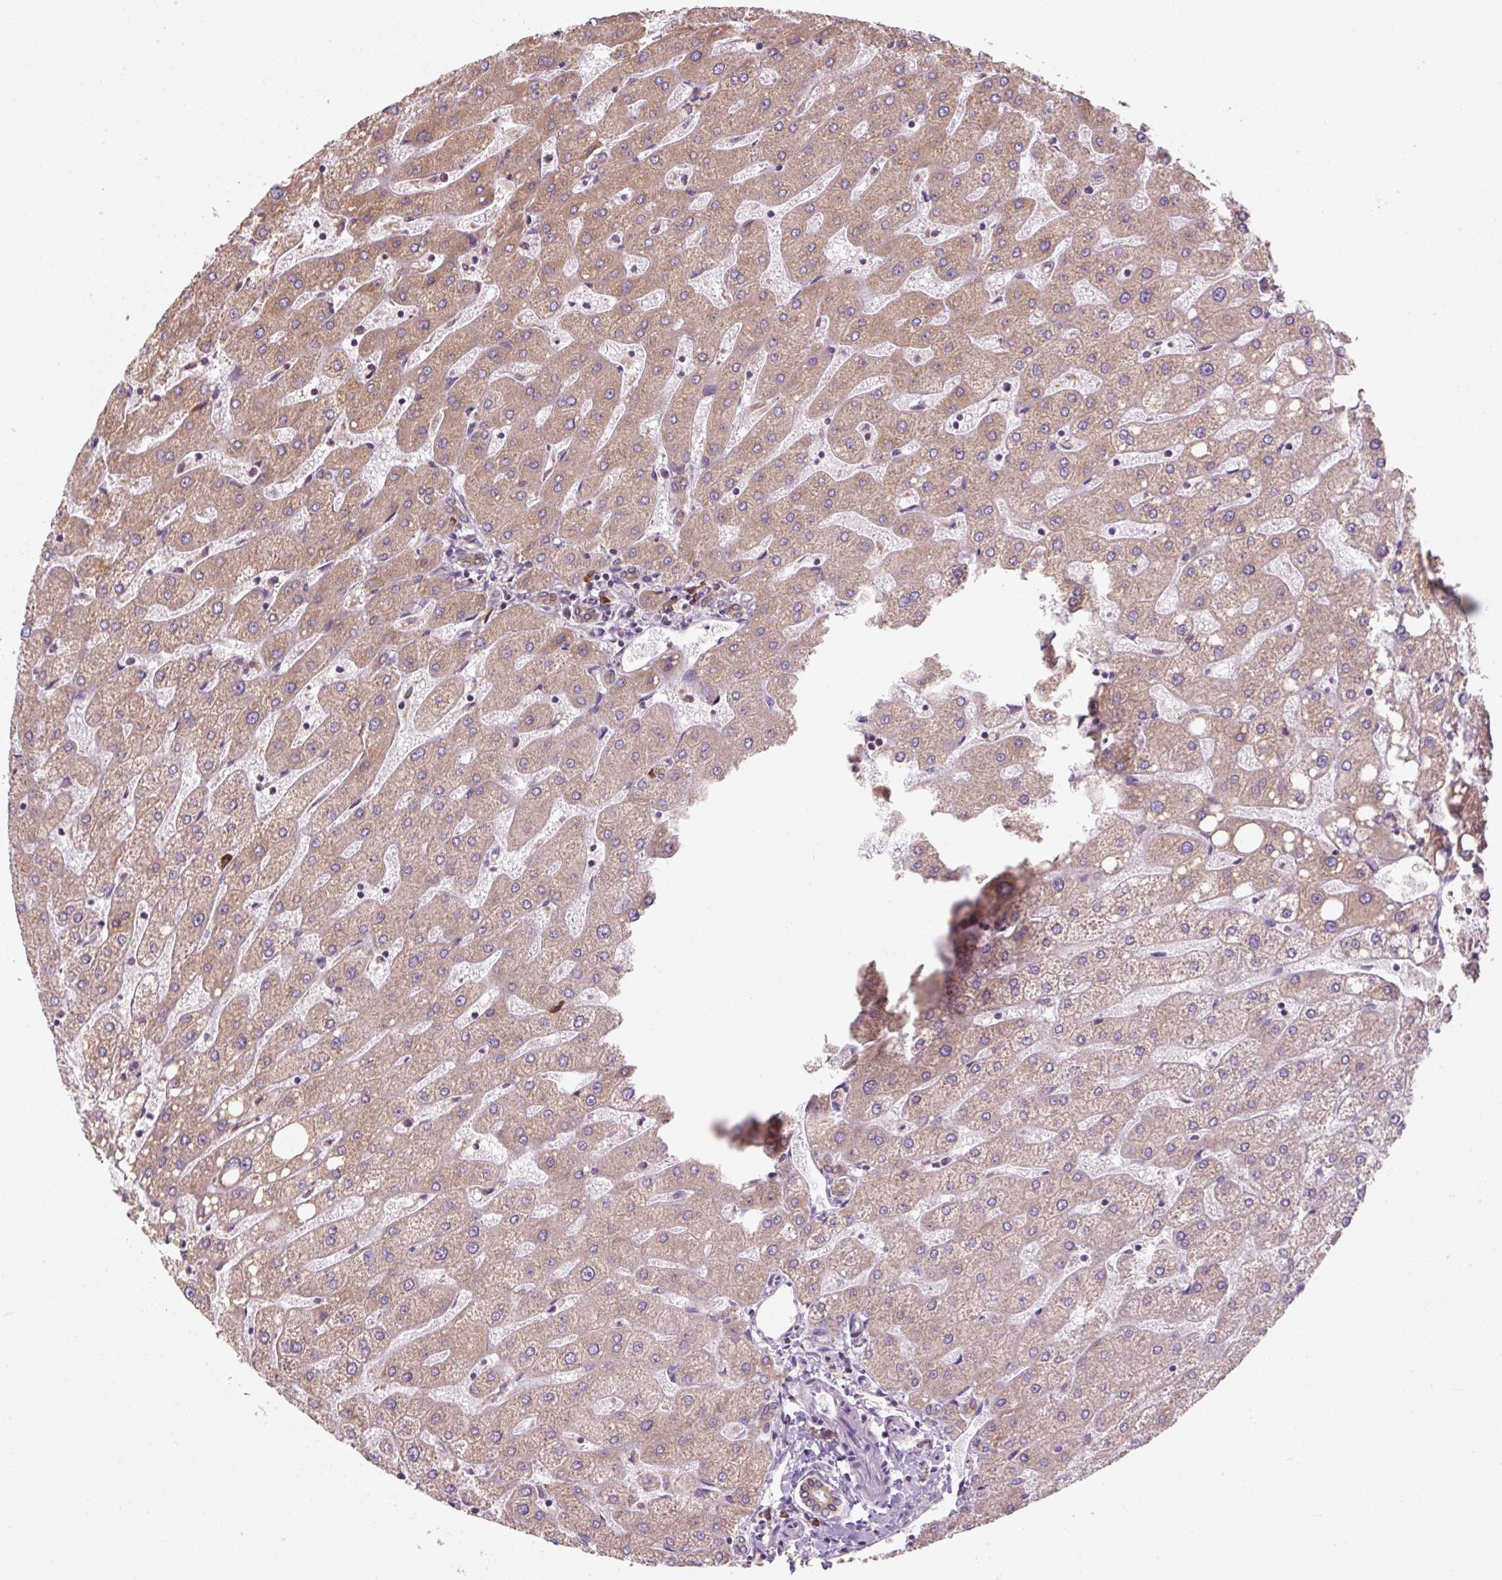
{"staining": {"intensity": "weak", "quantity": ">75%", "location": "cytoplasmic/membranous"}, "tissue": "liver", "cell_type": "Cholangiocytes", "image_type": "normal", "snomed": [{"axis": "morphology", "description": "Normal tissue, NOS"}, {"axis": "topography", "description": "Liver"}], "caption": "An image of liver stained for a protein exhibits weak cytoplasmic/membranous brown staining in cholangiocytes. Ihc stains the protein of interest in brown and the nuclei are stained blue.", "gene": "PRKCSH", "patient": {"sex": "male", "age": 67}}